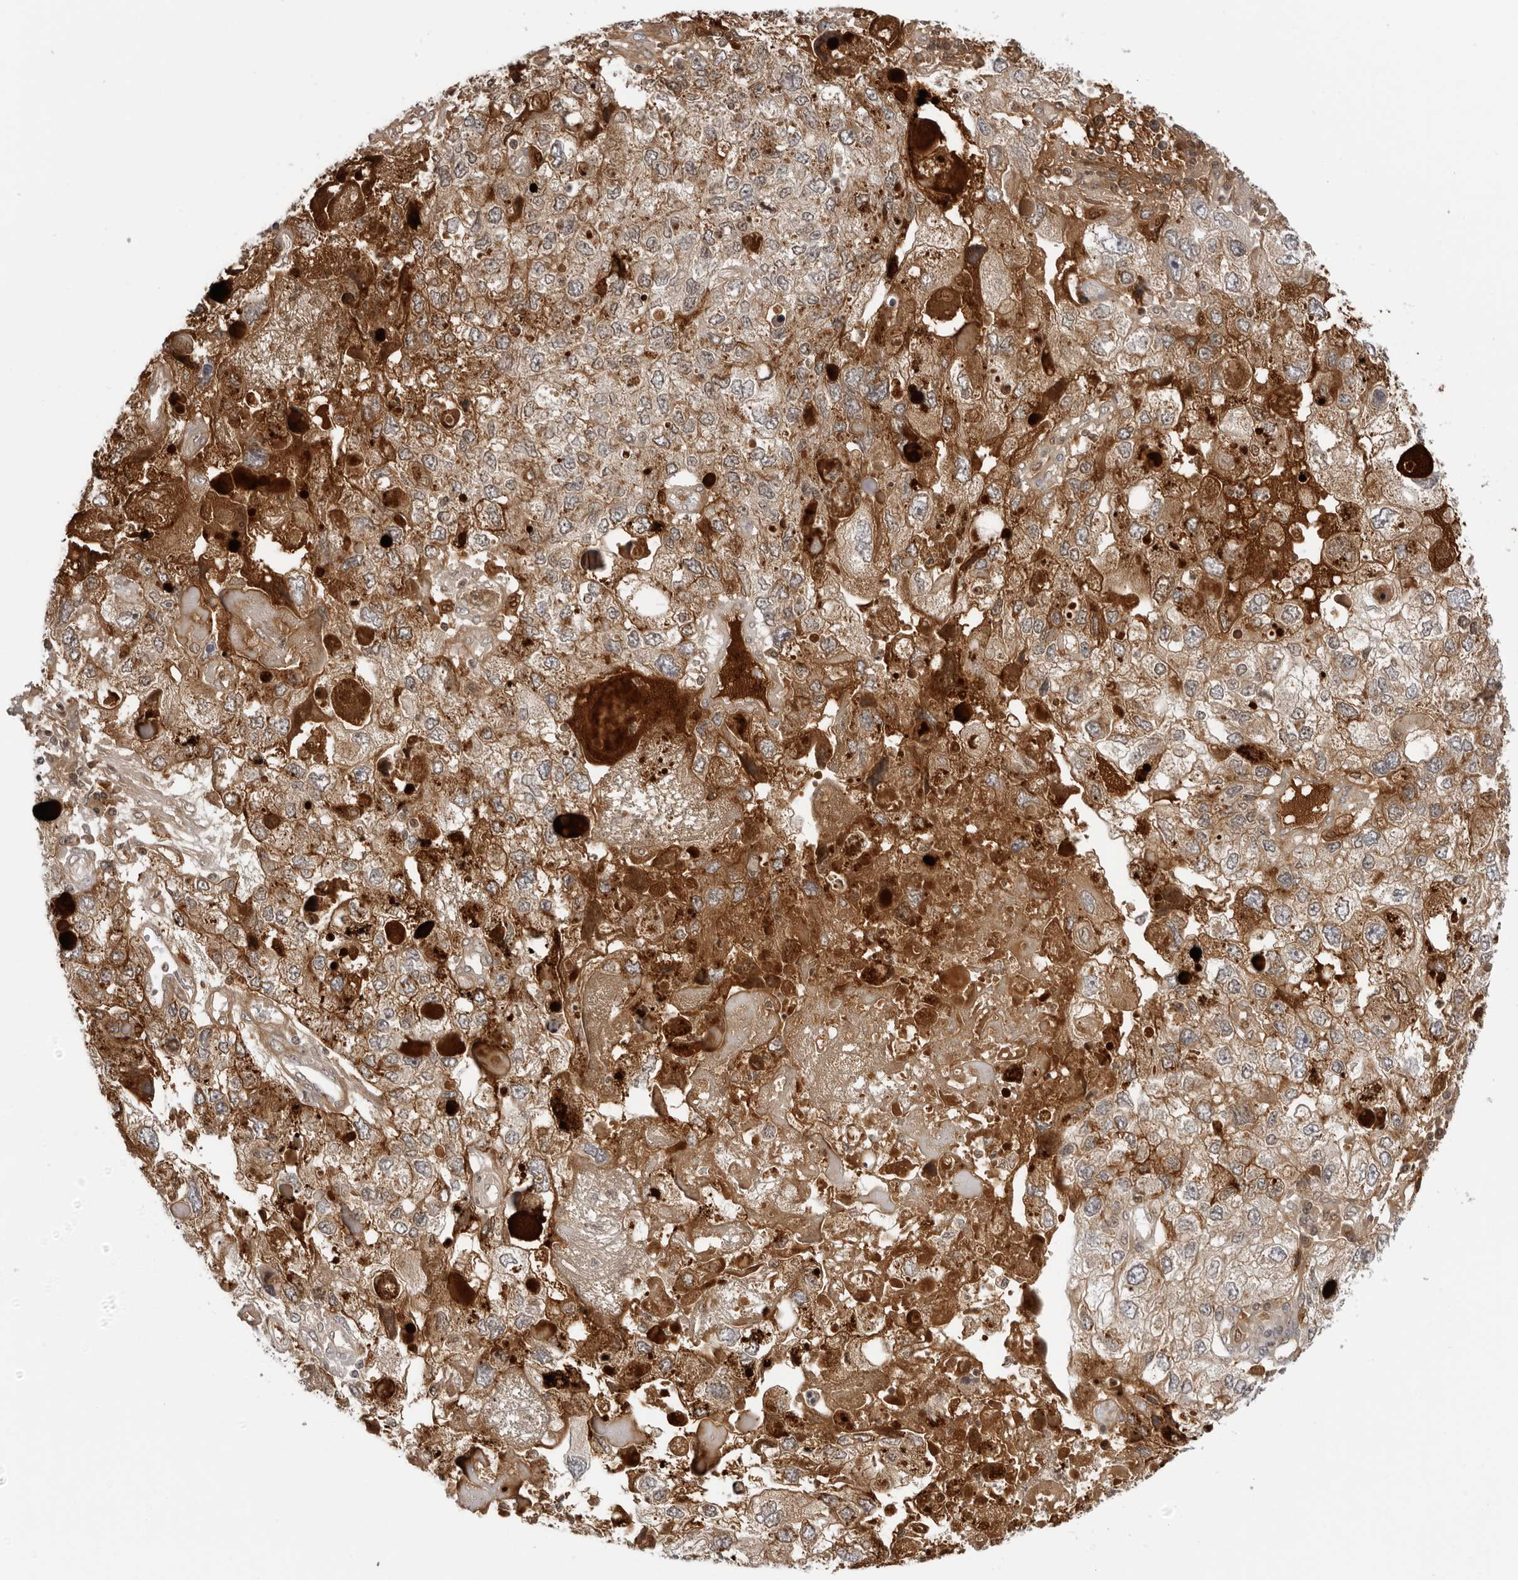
{"staining": {"intensity": "moderate", "quantity": ">75%", "location": "cytoplasmic/membranous"}, "tissue": "endometrial cancer", "cell_type": "Tumor cells", "image_type": "cancer", "snomed": [{"axis": "morphology", "description": "Adenocarcinoma, NOS"}, {"axis": "topography", "description": "Endometrium"}], "caption": "IHC micrograph of human adenocarcinoma (endometrial) stained for a protein (brown), which displays medium levels of moderate cytoplasmic/membranous staining in about >75% of tumor cells.", "gene": "SUGCT", "patient": {"sex": "female", "age": 49}}